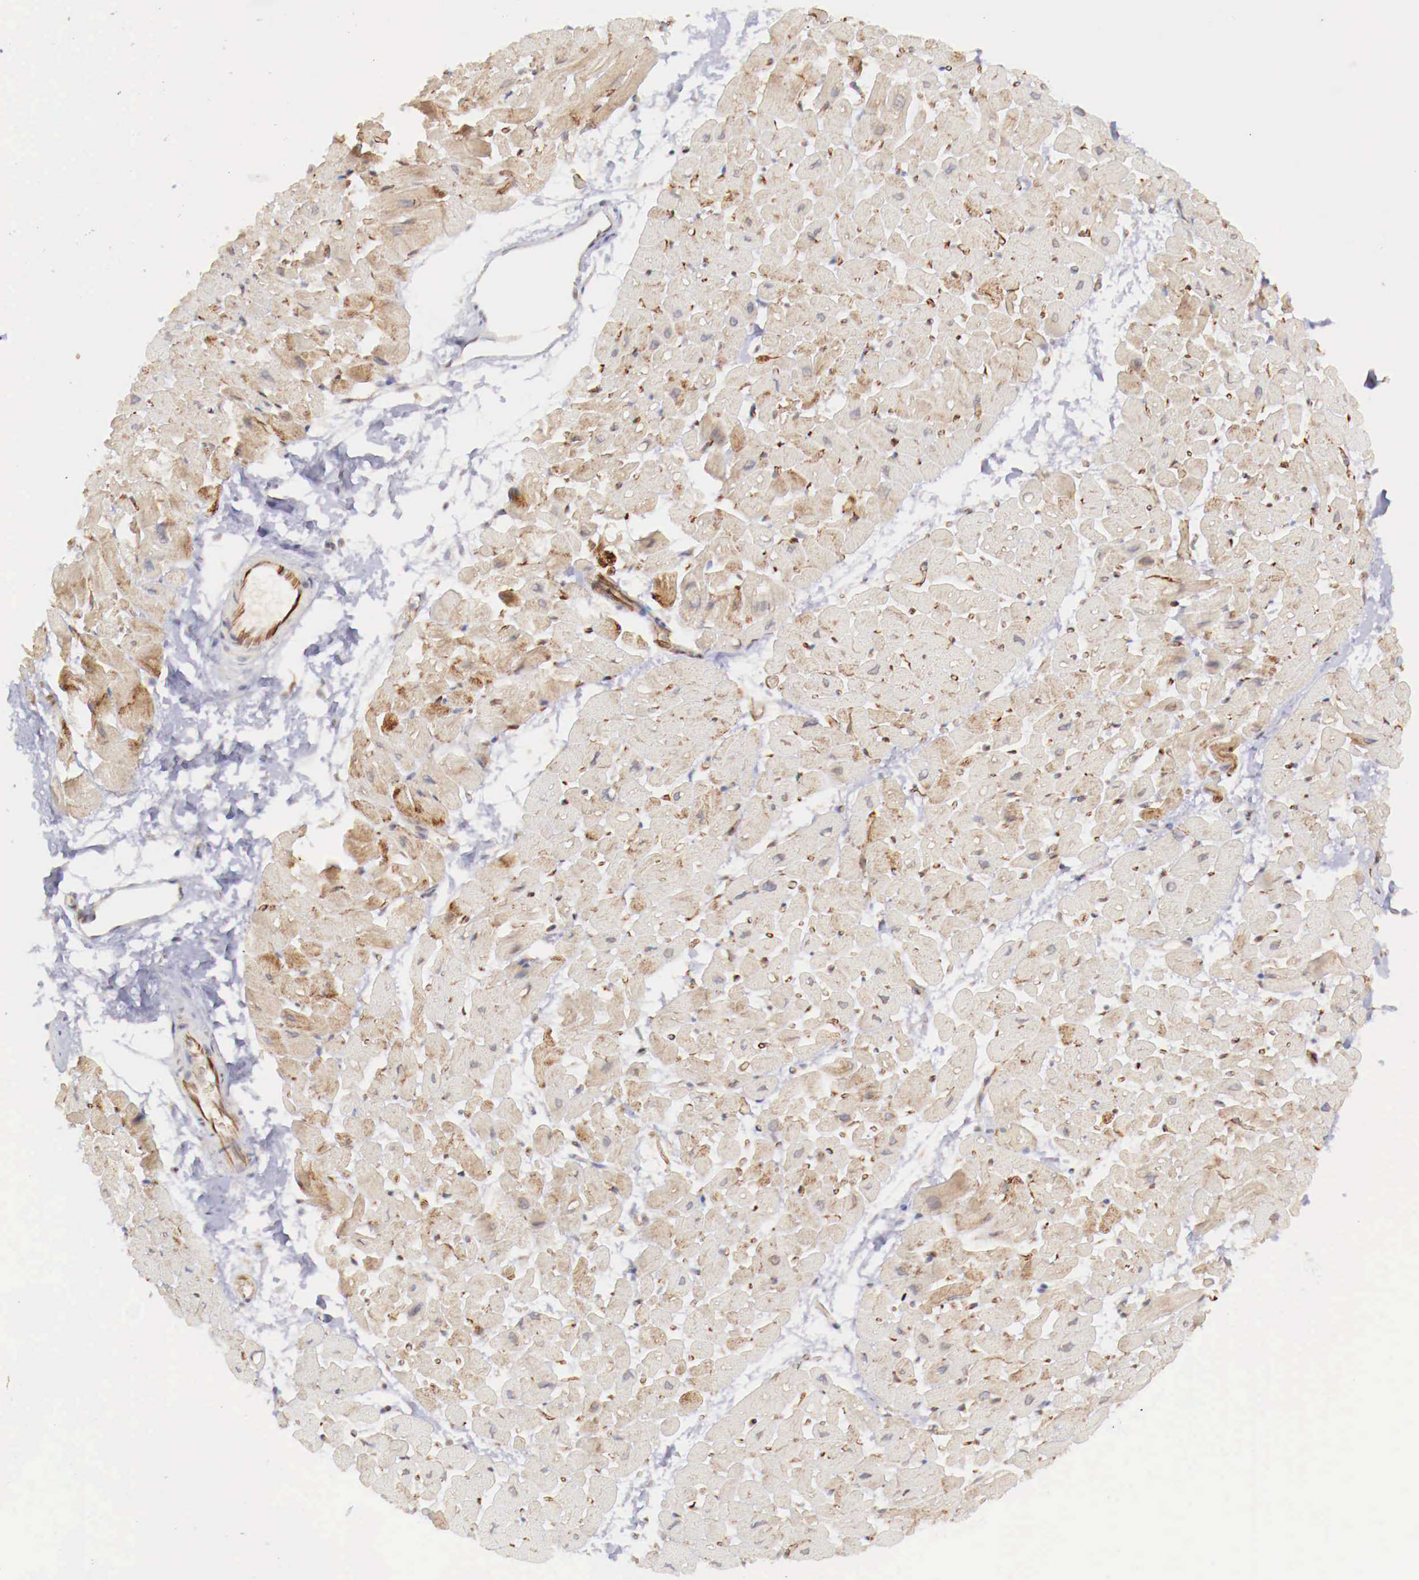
{"staining": {"intensity": "weak", "quantity": ">75%", "location": "cytoplasmic/membranous"}, "tissue": "heart muscle", "cell_type": "Cardiomyocytes", "image_type": "normal", "snomed": [{"axis": "morphology", "description": "Normal tissue, NOS"}, {"axis": "topography", "description": "Heart"}], "caption": "Human heart muscle stained with a brown dye exhibits weak cytoplasmic/membranous positive expression in about >75% of cardiomyocytes.", "gene": "WT1", "patient": {"sex": "male", "age": 45}}